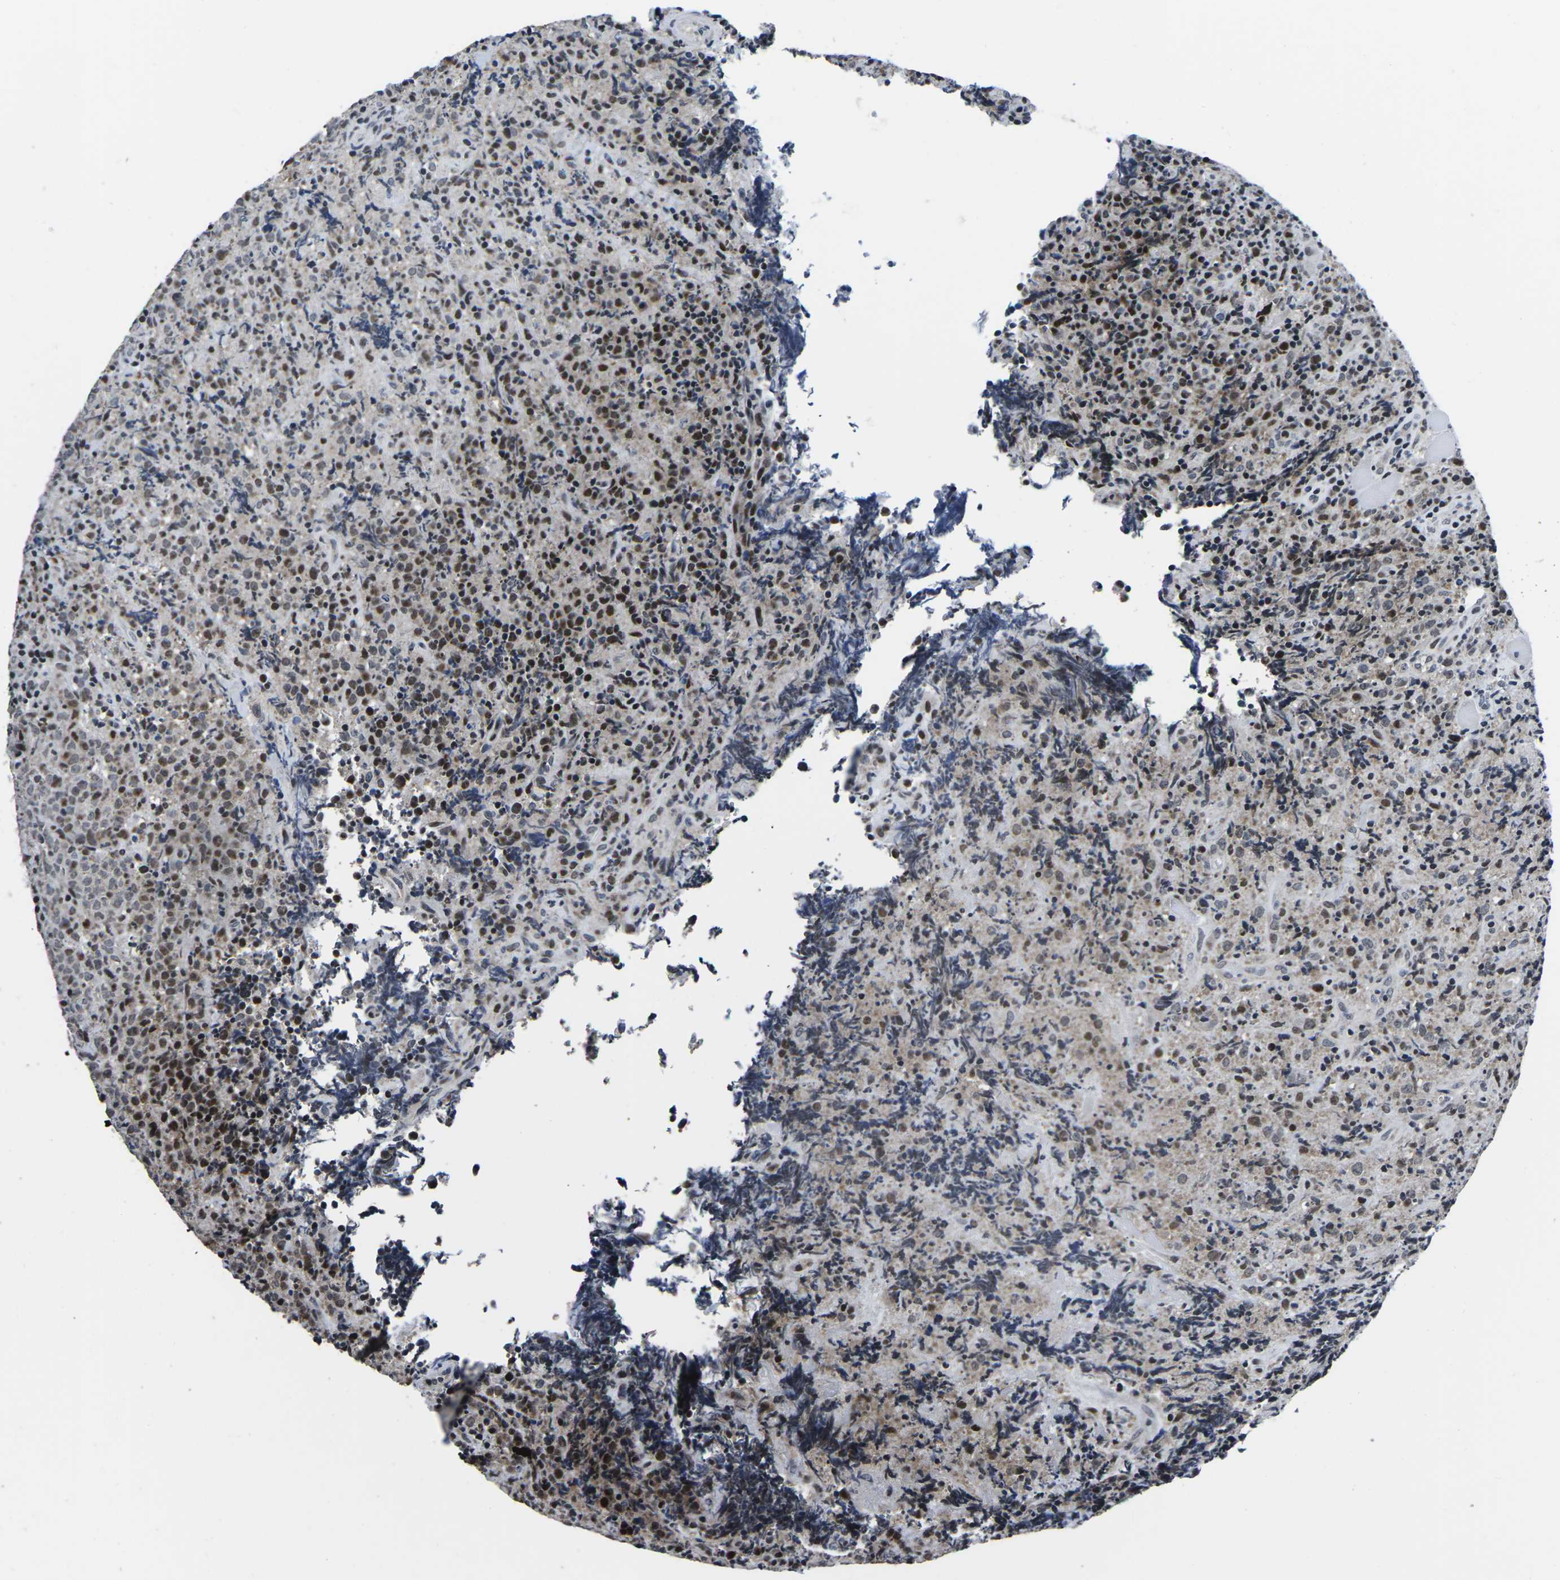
{"staining": {"intensity": "strong", "quantity": "25%-75%", "location": "nuclear"}, "tissue": "lymphoma", "cell_type": "Tumor cells", "image_type": "cancer", "snomed": [{"axis": "morphology", "description": "Malignant lymphoma, non-Hodgkin's type, High grade"}, {"axis": "topography", "description": "Tonsil"}], "caption": "Immunohistochemical staining of lymphoma reveals high levels of strong nuclear protein positivity in about 25%-75% of tumor cells.", "gene": "CDC73", "patient": {"sex": "female", "age": 36}}